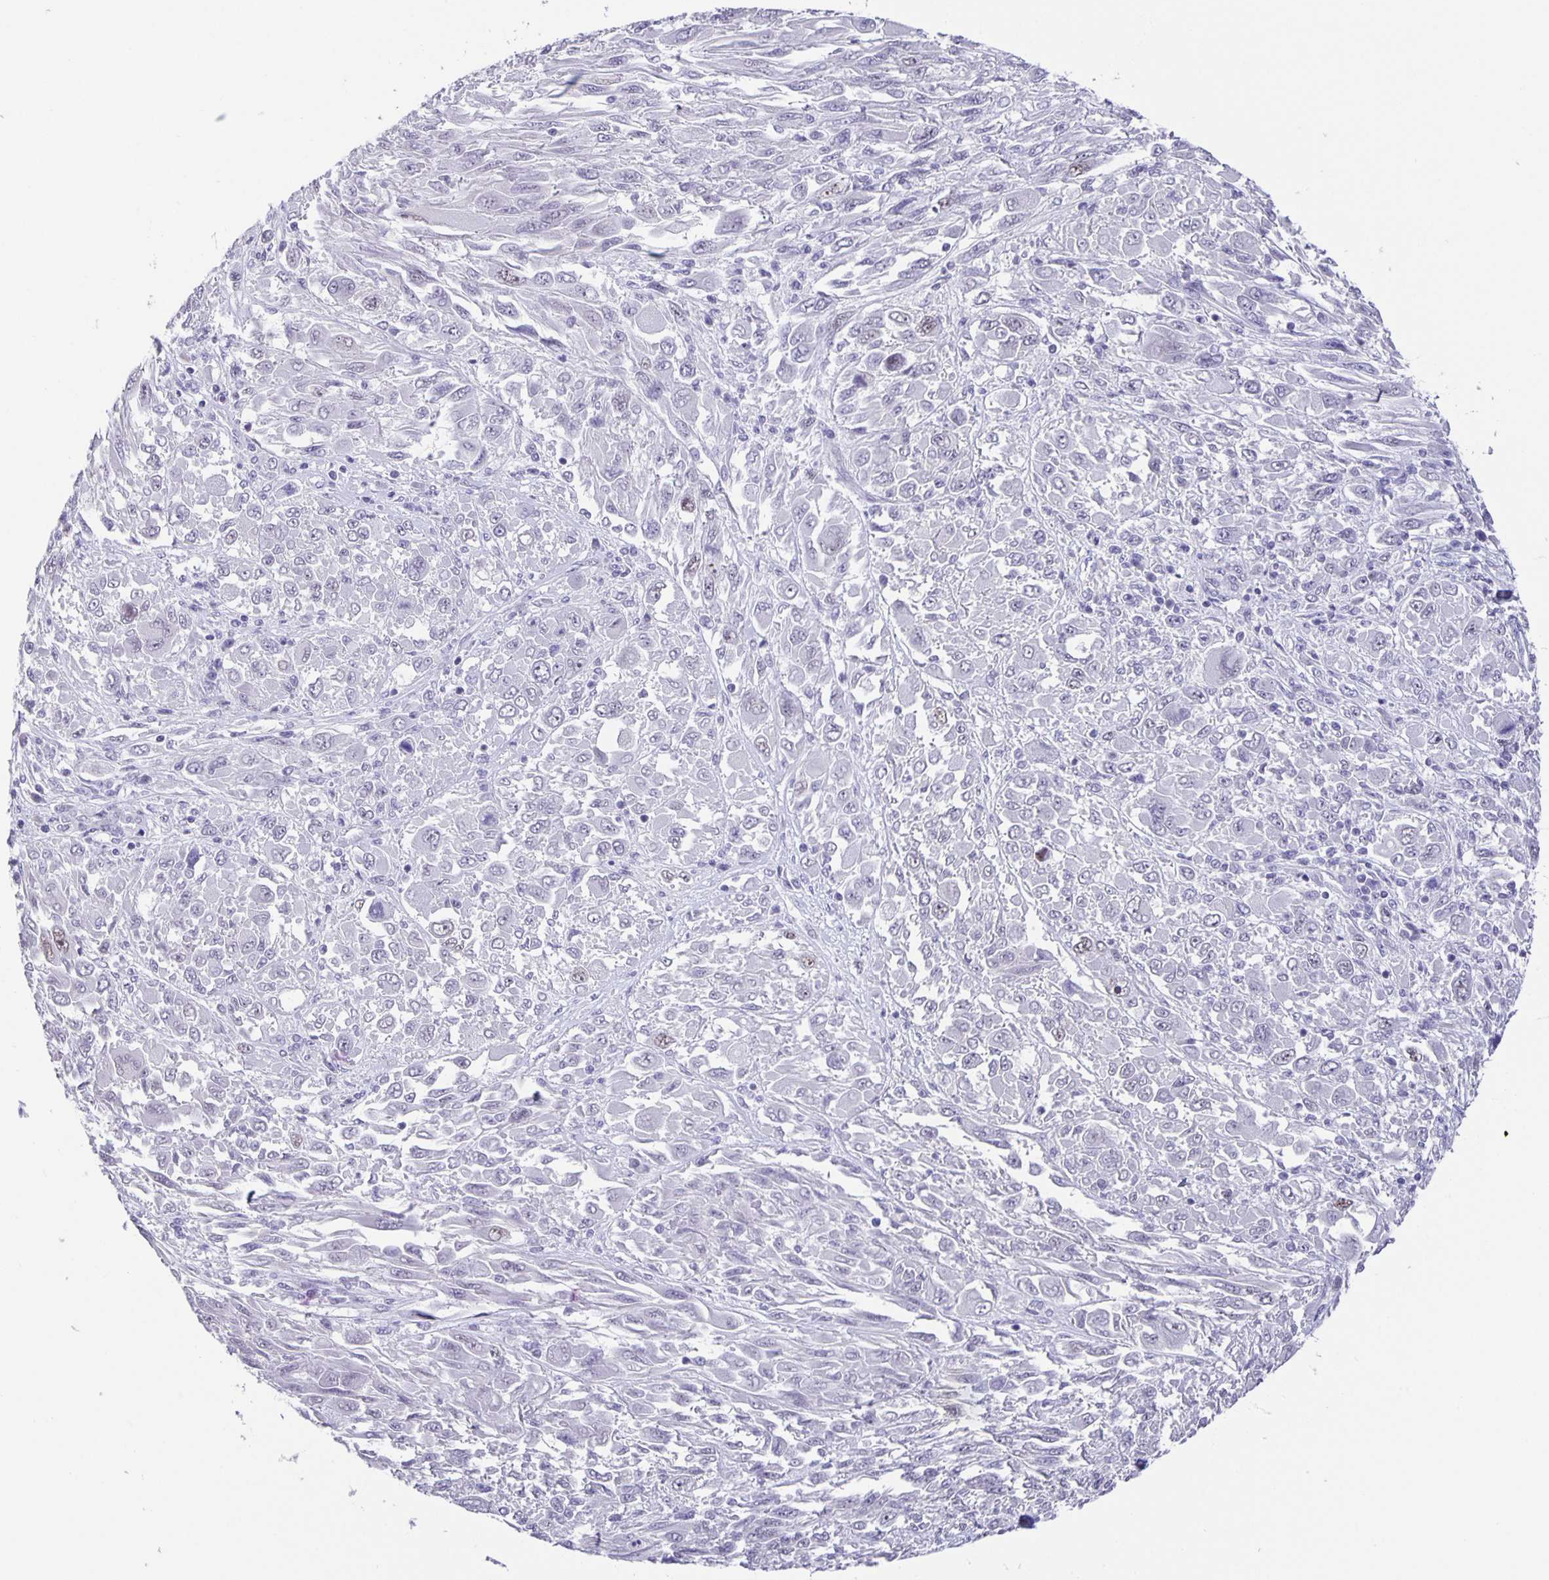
{"staining": {"intensity": "negative", "quantity": "none", "location": "none"}, "tissue": "melanoma", "cell_type": "Tumor cells", "image_type": "cancer", "snomed": [{"axis": "morphology", "description": "Malignant melanoma, NOS"}, {"axis": "topography", "description": "Skin"}], "caption": "Protein analysis of melanoma exhibits no significant staining in tumor cells.", "gene": "PHRF1", "patient": {"sex": "female", "age": 91}}